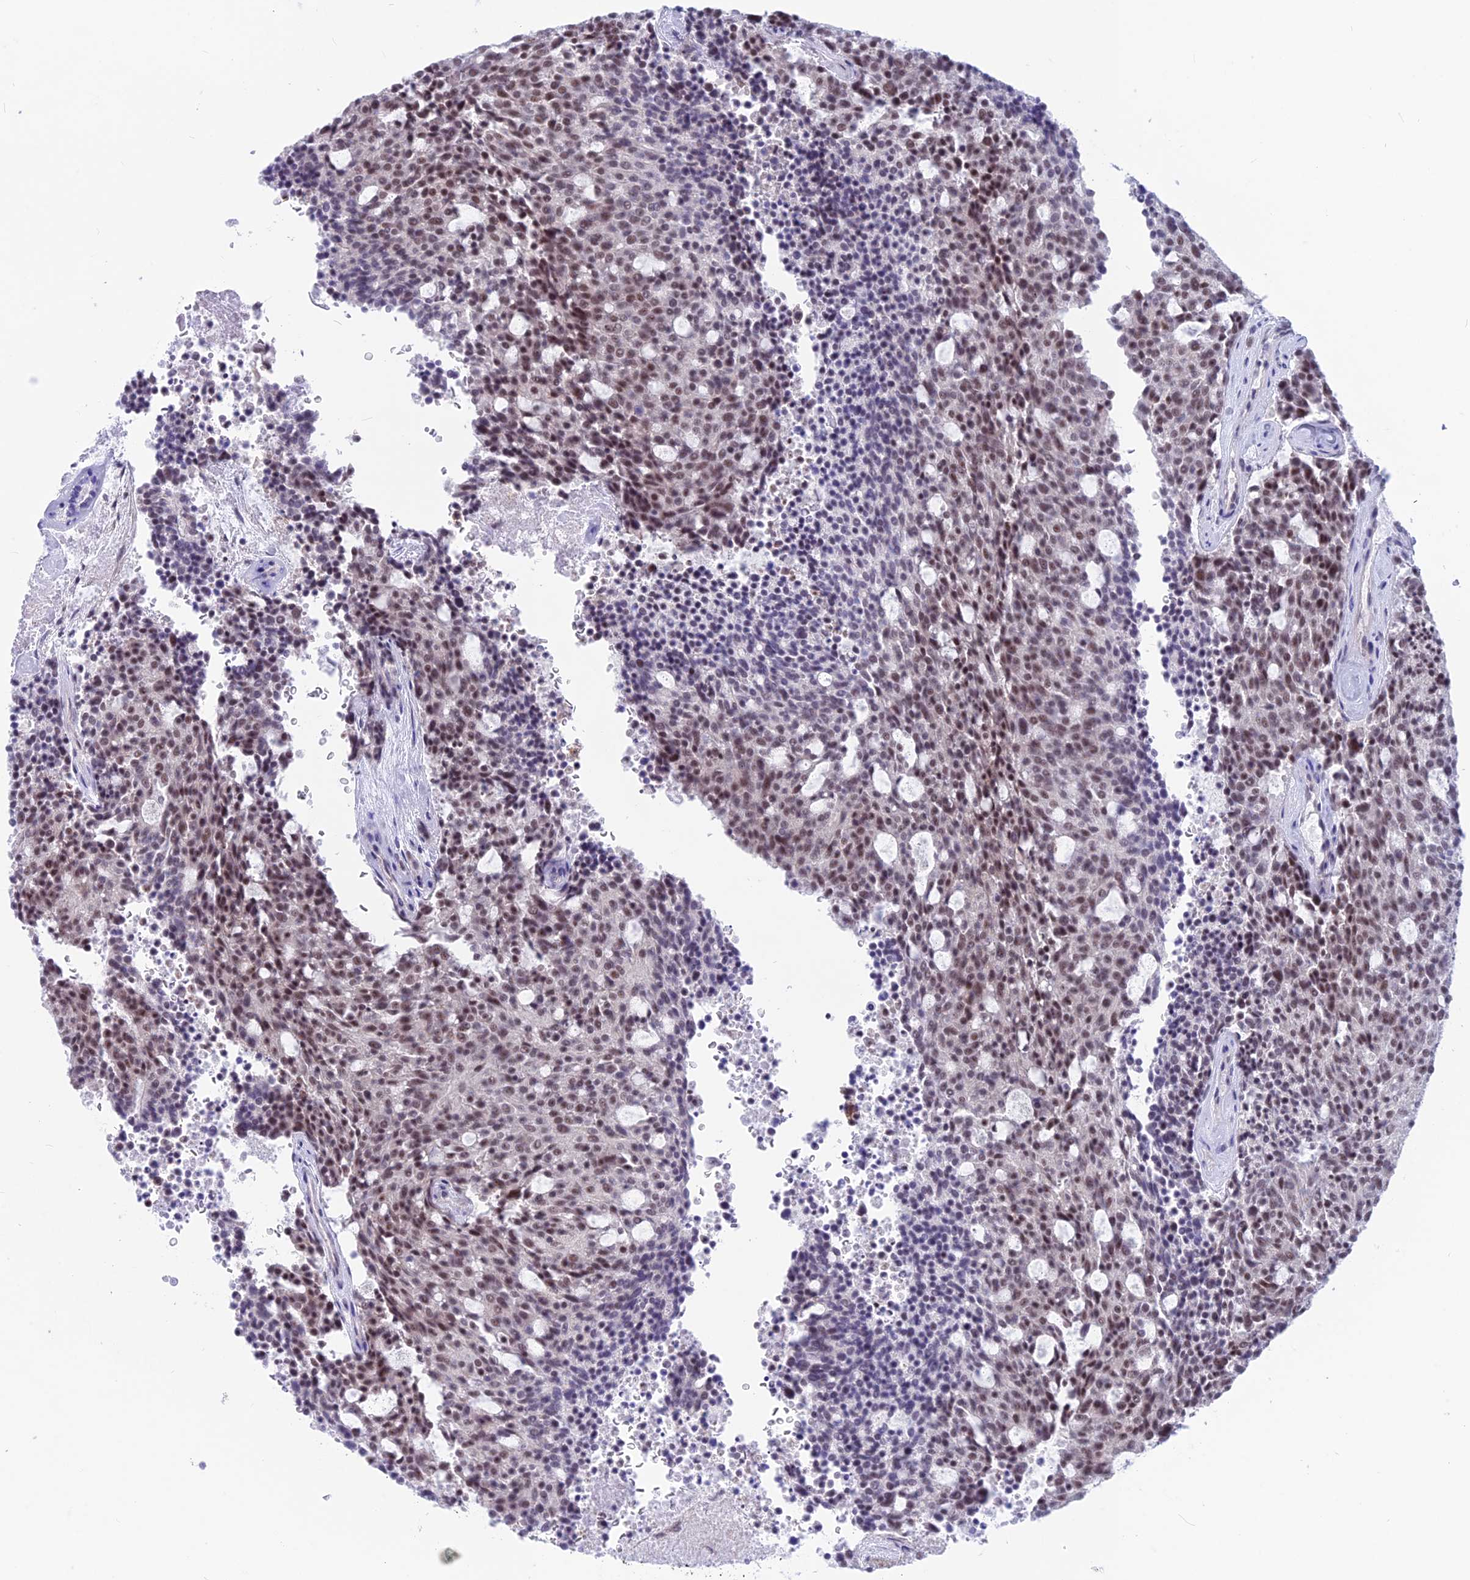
{"staining": {"intensity": "moderate", "quantity": "25%-75%", "location": "nuclear"}, "tissue": "carcinoid", "cell_type": "Tumor cells", "image_type": "cancer", "snomed": [{"axis": "morphology", "description": "Carcinoid, malignant, NOS"}, {"axis": "topography", "description": "Pancreas"}], "caption": "Human carcinoid stained for a protein (brown) demonstrates moderate nuclear positive expression in approximately 25%-75% of tumor cells.", "gene": "SRSF5", "patient": {"sex": "female", "age": 54}}